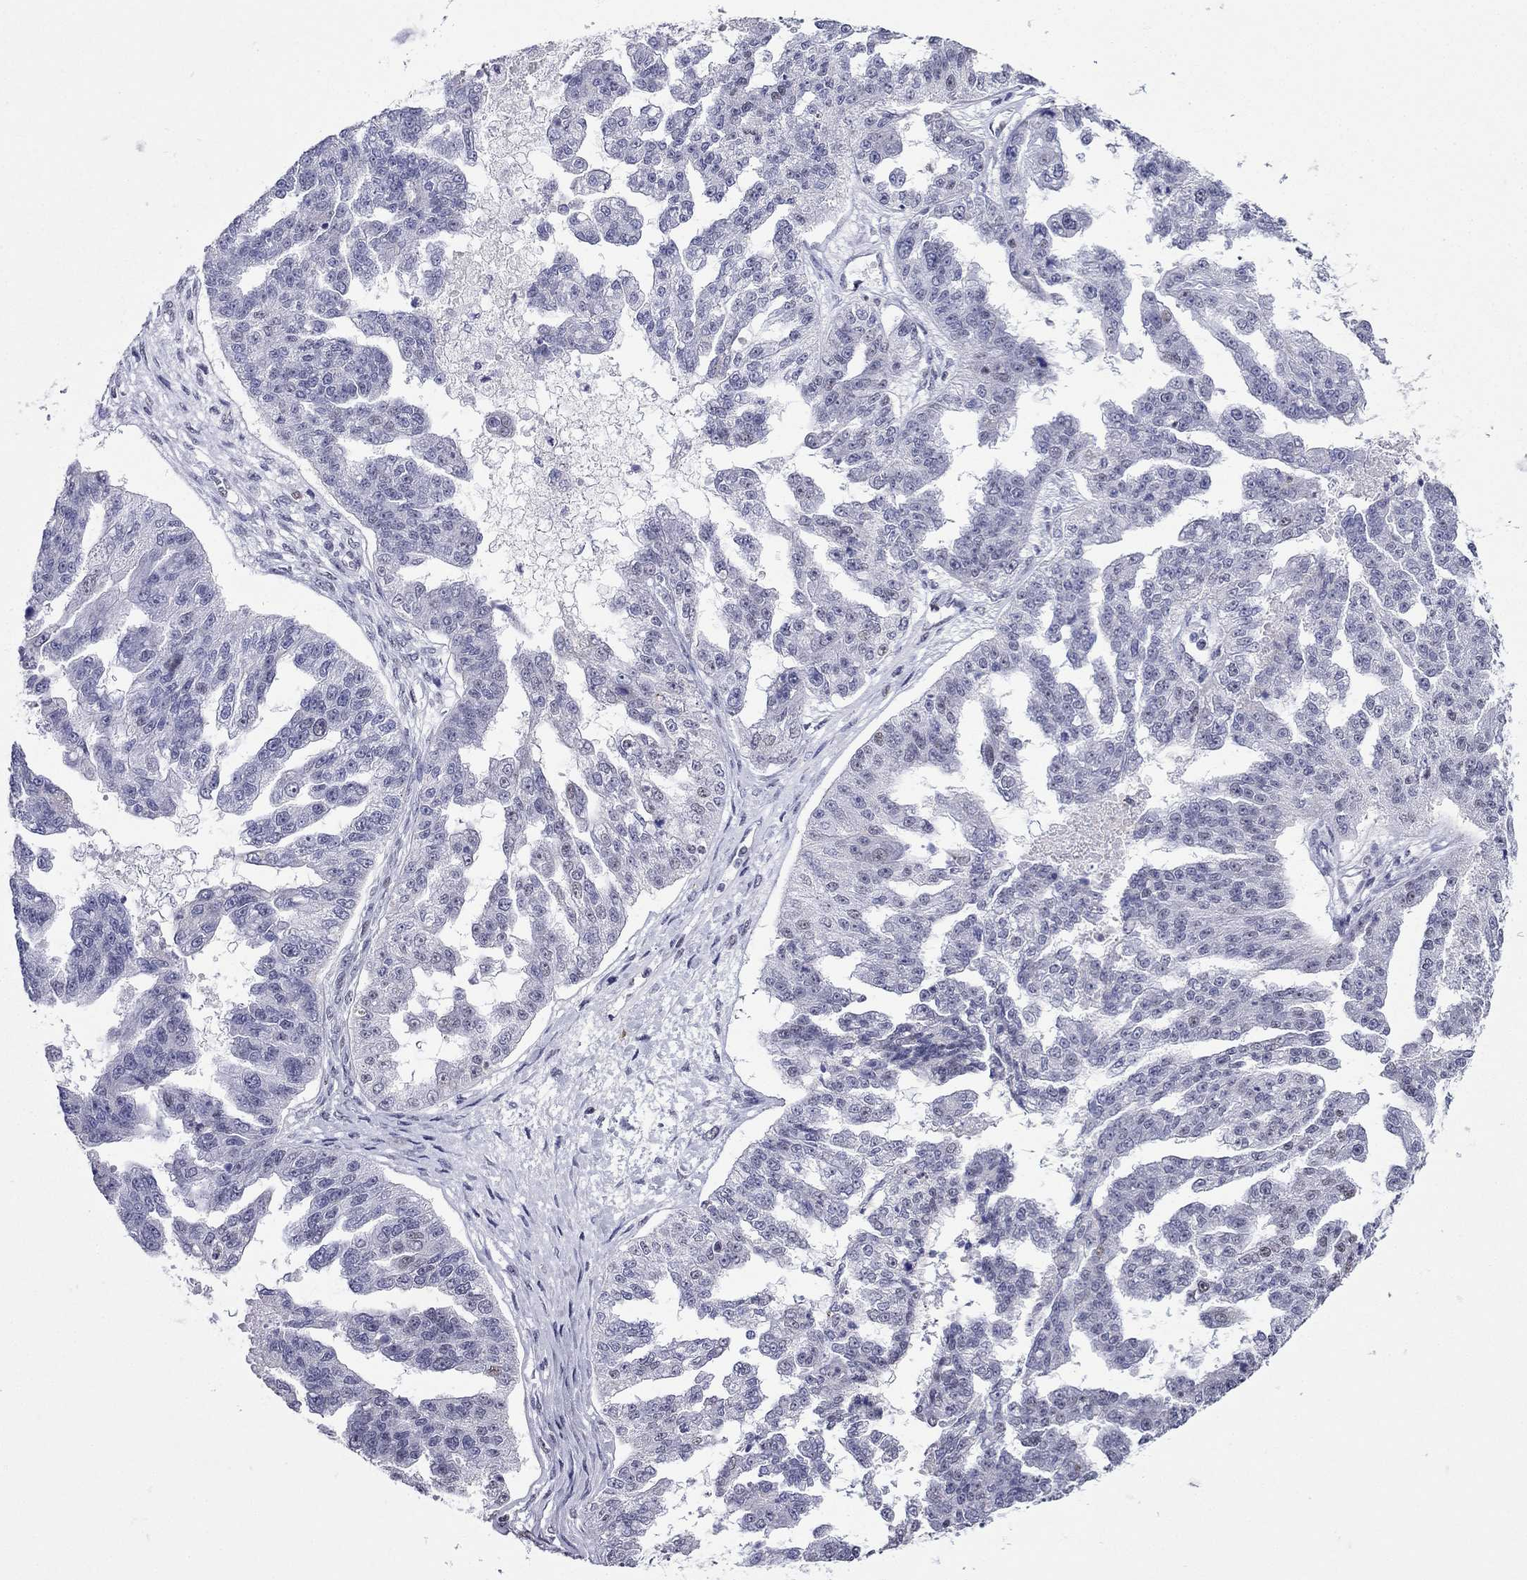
{"staining": {"intensity": "negative", "quantity": "none", "location": "none"}, "tissue": "ovarian cancer", "cell_type": "Tumor cells", "image_type": "cancer", "snomed": [{"axis": "morphology", "description": "Cystadenocarcinoma, serous, NOS"}, {"axis": "topography", "description": "Ovary"}], "caption": "Tumor cells are negative for protein expression in human serous cystadenocarcinoma (ovarian).", "gene": "PPM1G", "patient": {"sex": "female", "age": 58}}